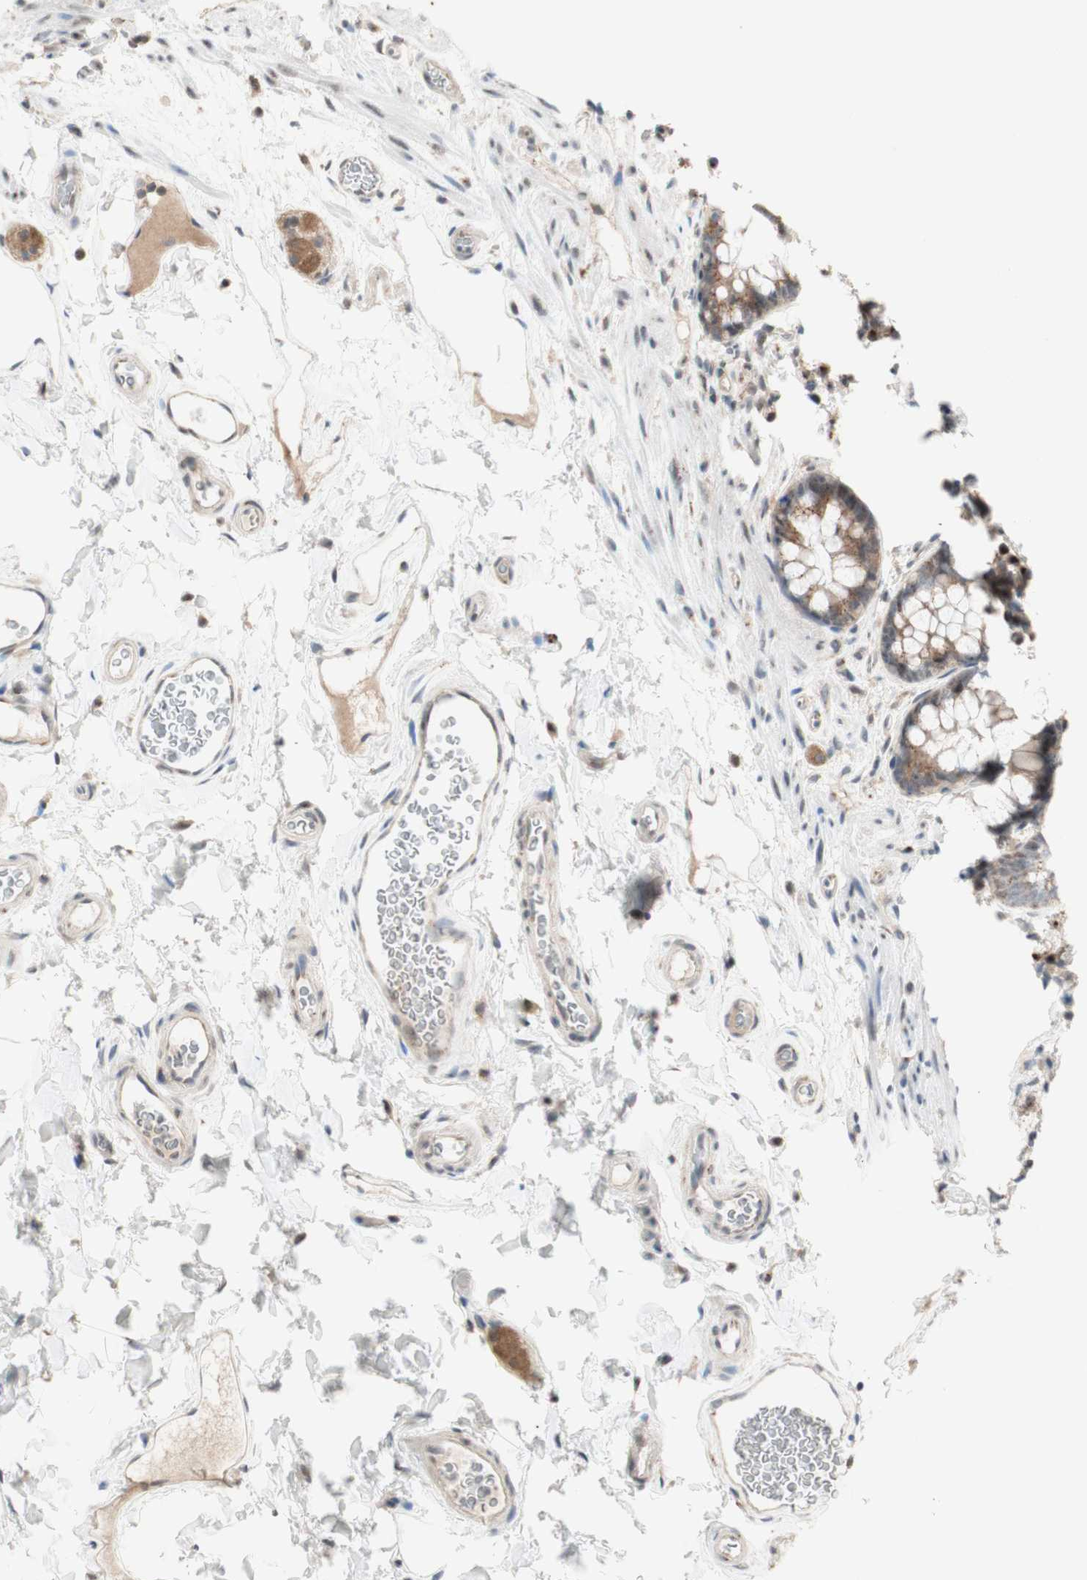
{"staining": {"intensity": "weak", "quantity": ">75%", "location": "cytoplasmic/membranous"}, "tissue": "colon", "cell_type": "Endothelial cells", "image_type": "normal", "snomed": [{"axis": "morphology", "description": "Normal tissue, NOS"}, {"axis": "topography", "description": "Colon"}], "caption": "Immunohistochemistry (DAB) staining of normal human colon reveals weak cytoplasmic/membranous protein staining in about >75% of endothelial cells. (brown staining indicates protein expression, while blue staining denotes nuclei).", "gene": "CYLD", "patient": {"sex": "female", "age": 80}}